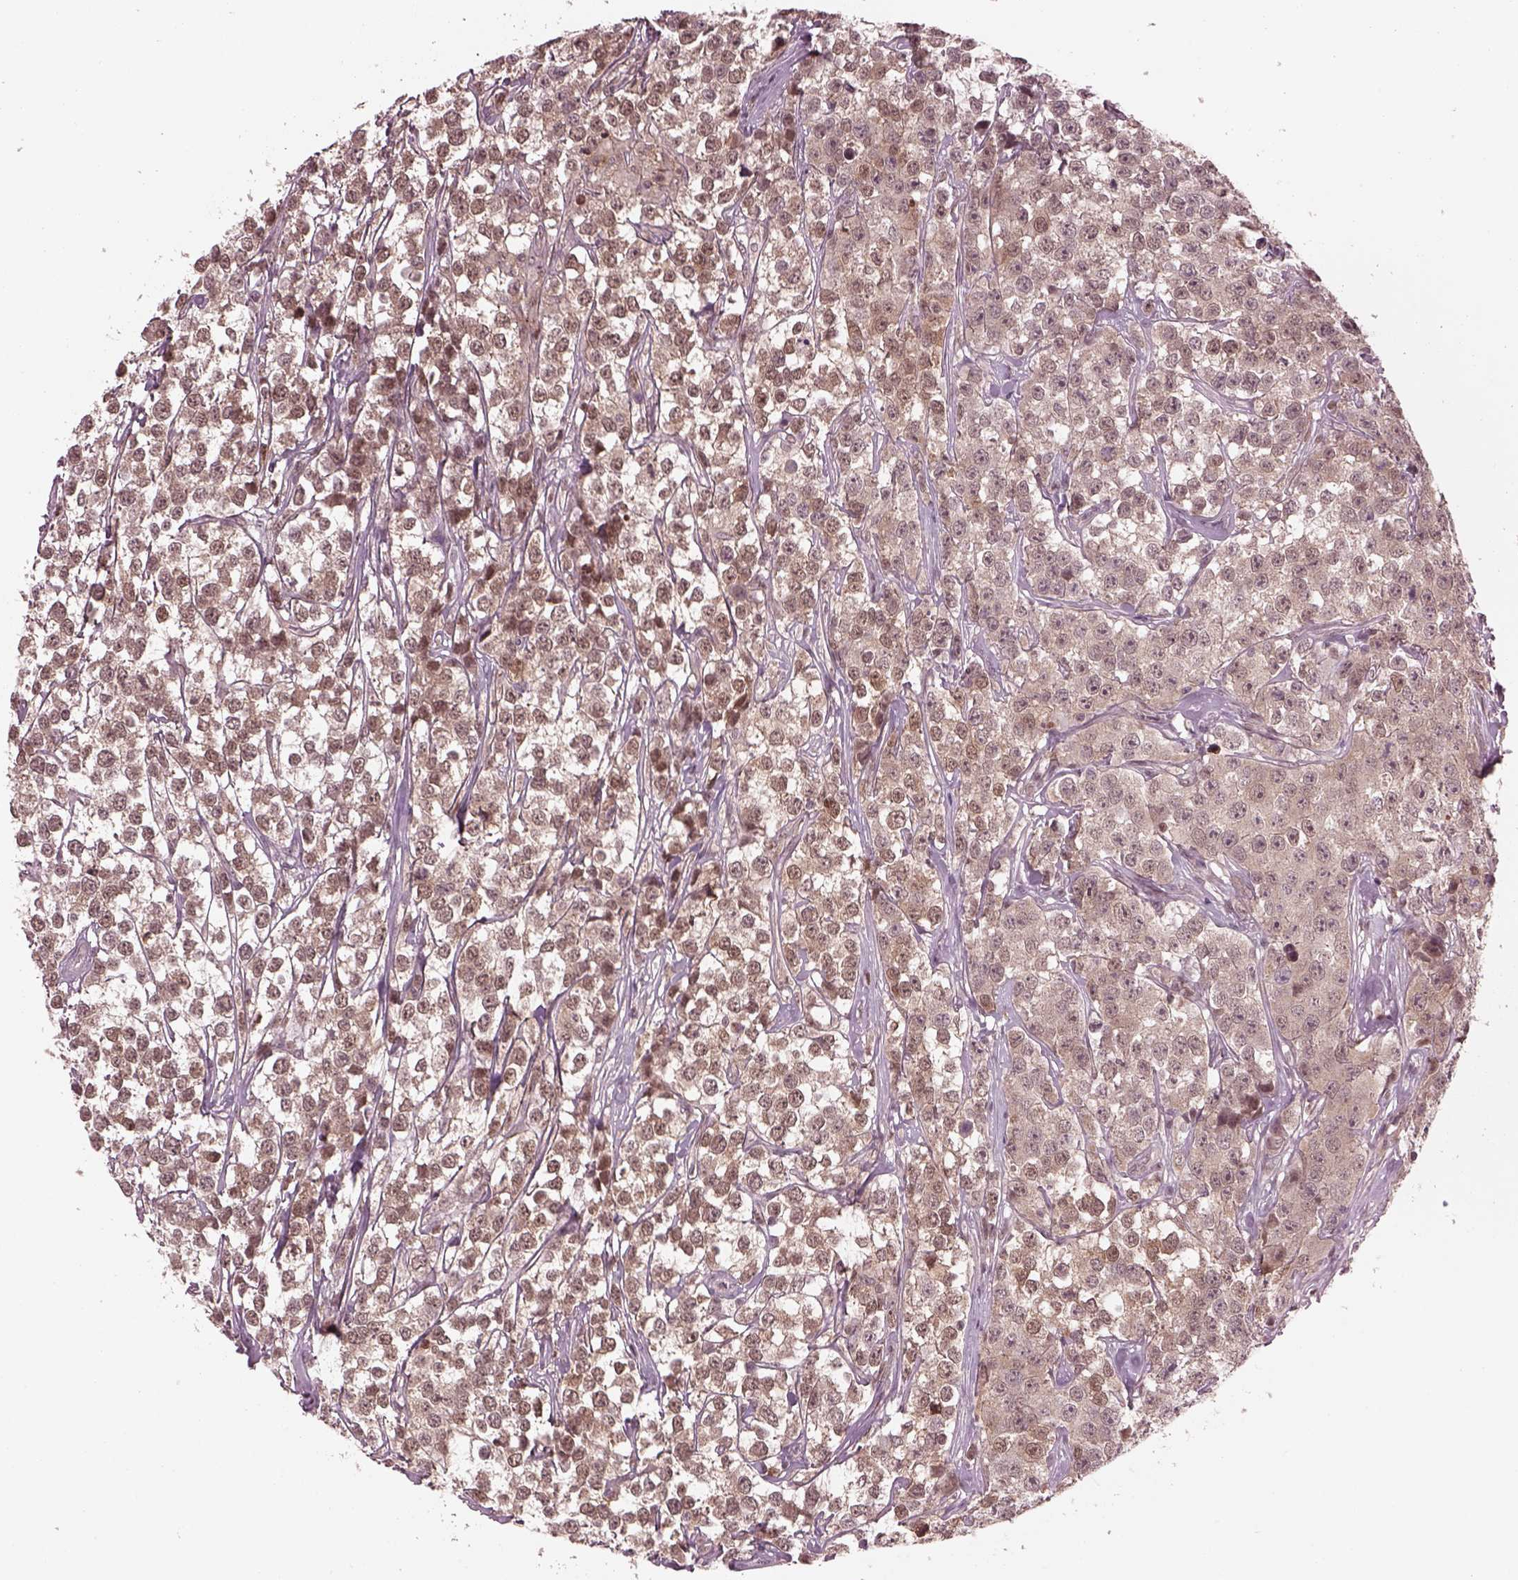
{"staining": {"intensity": "moderate", "quantity": ">75%", "location": "cytoplasmic/membranous"}, "tissue": "testis cancer", "cell_type": "Tumor cells", "image_type": "cancer", "snomed": [{"axis": "morphology", "description": "Seminoma, NOS"}, {"axis": "topography", "description": "Testis"}], "caption": "Testis cancer (seminoma) was stained to show a protein in brown. There is medium levels of moderate cytoplasmic/membranous positivity in approximately >75% of tumor cells.", "gene": "SRI", "patient": {"sex": "male", "age": 59}}